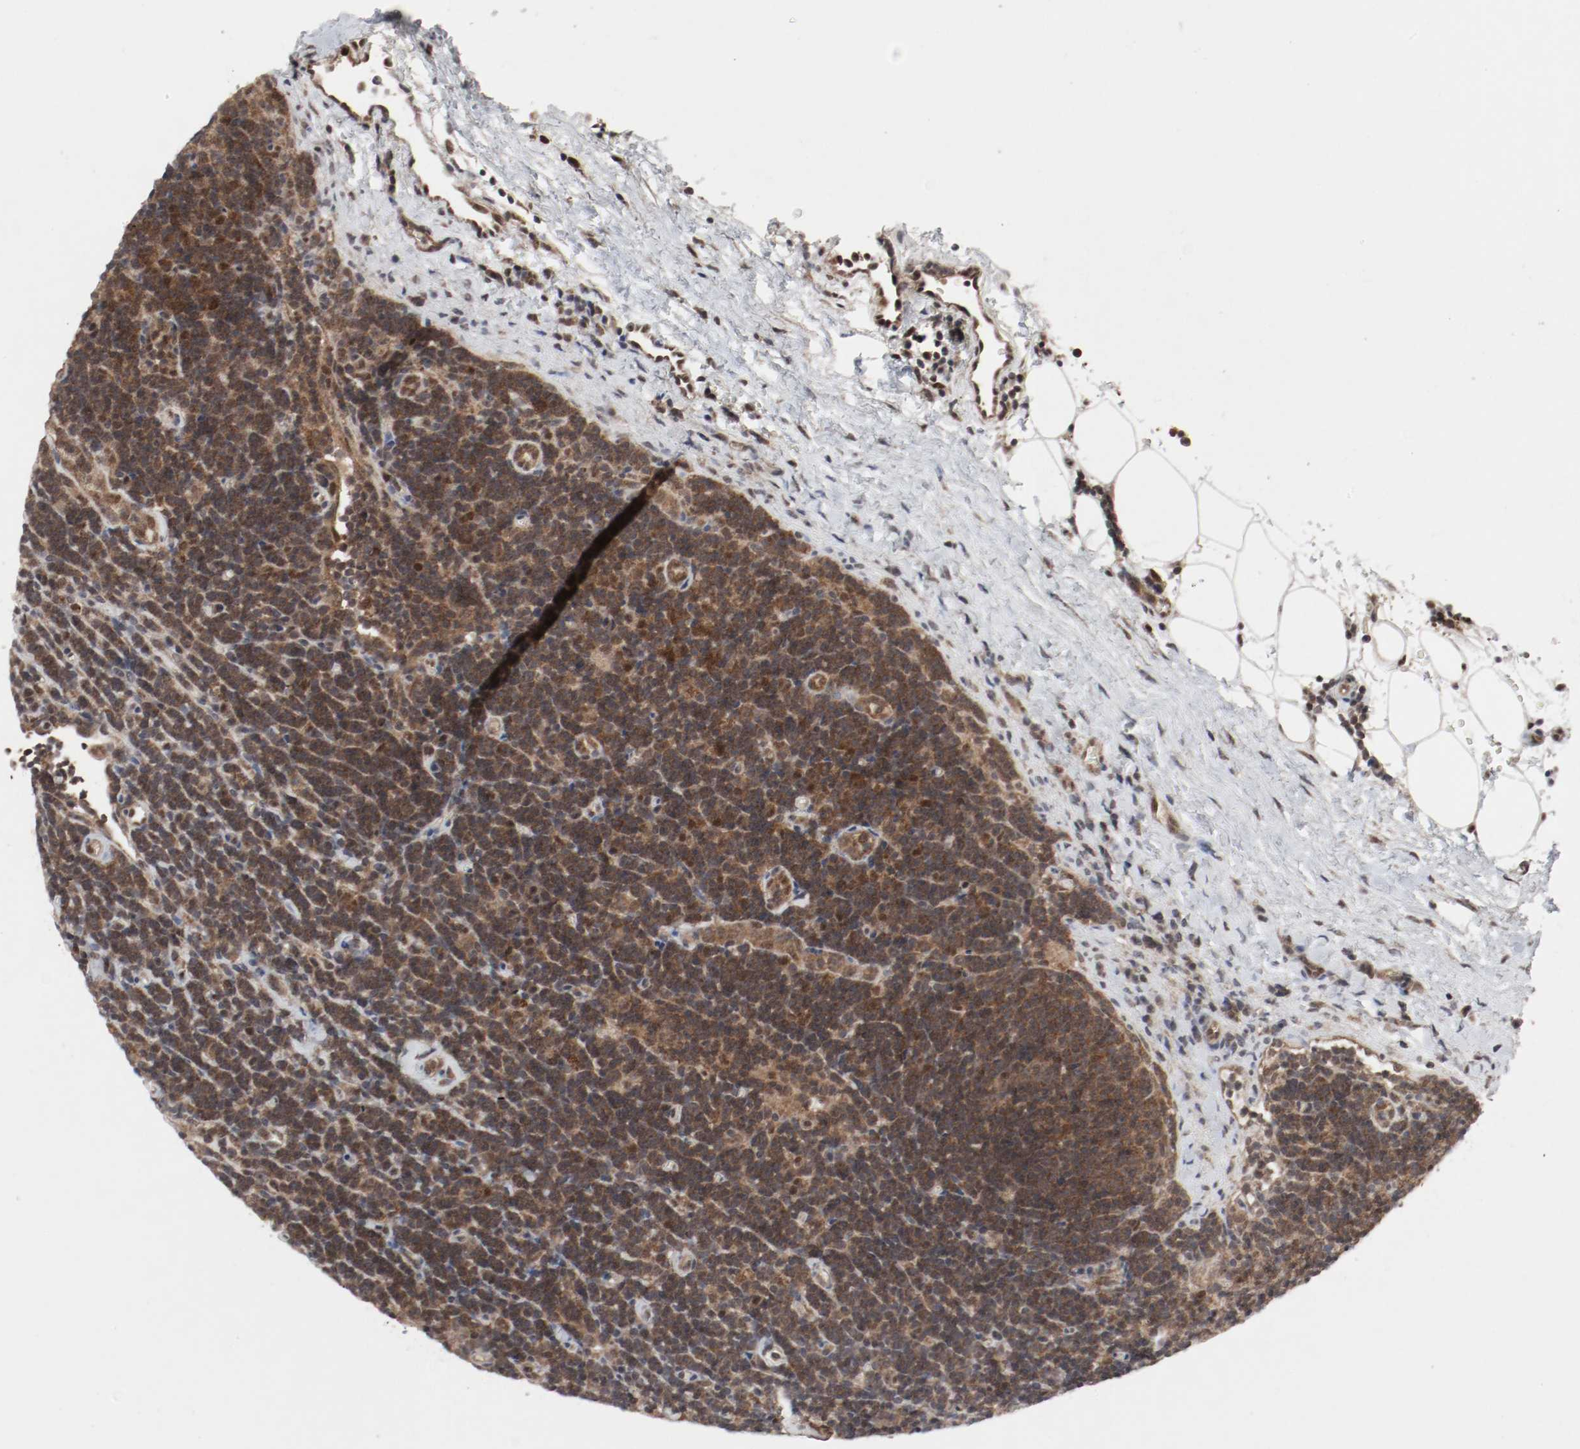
{"staining": {"intensity": "moderate", "quantity": ">75%", "location": "cytoplasmic/membranous,nuclear"}, "tissue": "lymphoma", "cell_type": "Tumor cells", "image_type": "cancer", "snomed": [{"axis": "morphology", "description": "Malignant lymphoma, non-Hodgkin's type, Low grade"}, {"axis": "topography", "description": "Lymph node"}], "caption": "Malignant lymphoma, non-Hodgkin's type (low-grade) tissue displays moderate cytoplasmic/membranous and nuclear positivity in about >75% of tumor cells (DAB (3,3'-diaminobenzidine) IHC with brightfield microscopy, high magnification).", "gene": "CSNK2B", "patient": {"sex": "male", "age": 70}}